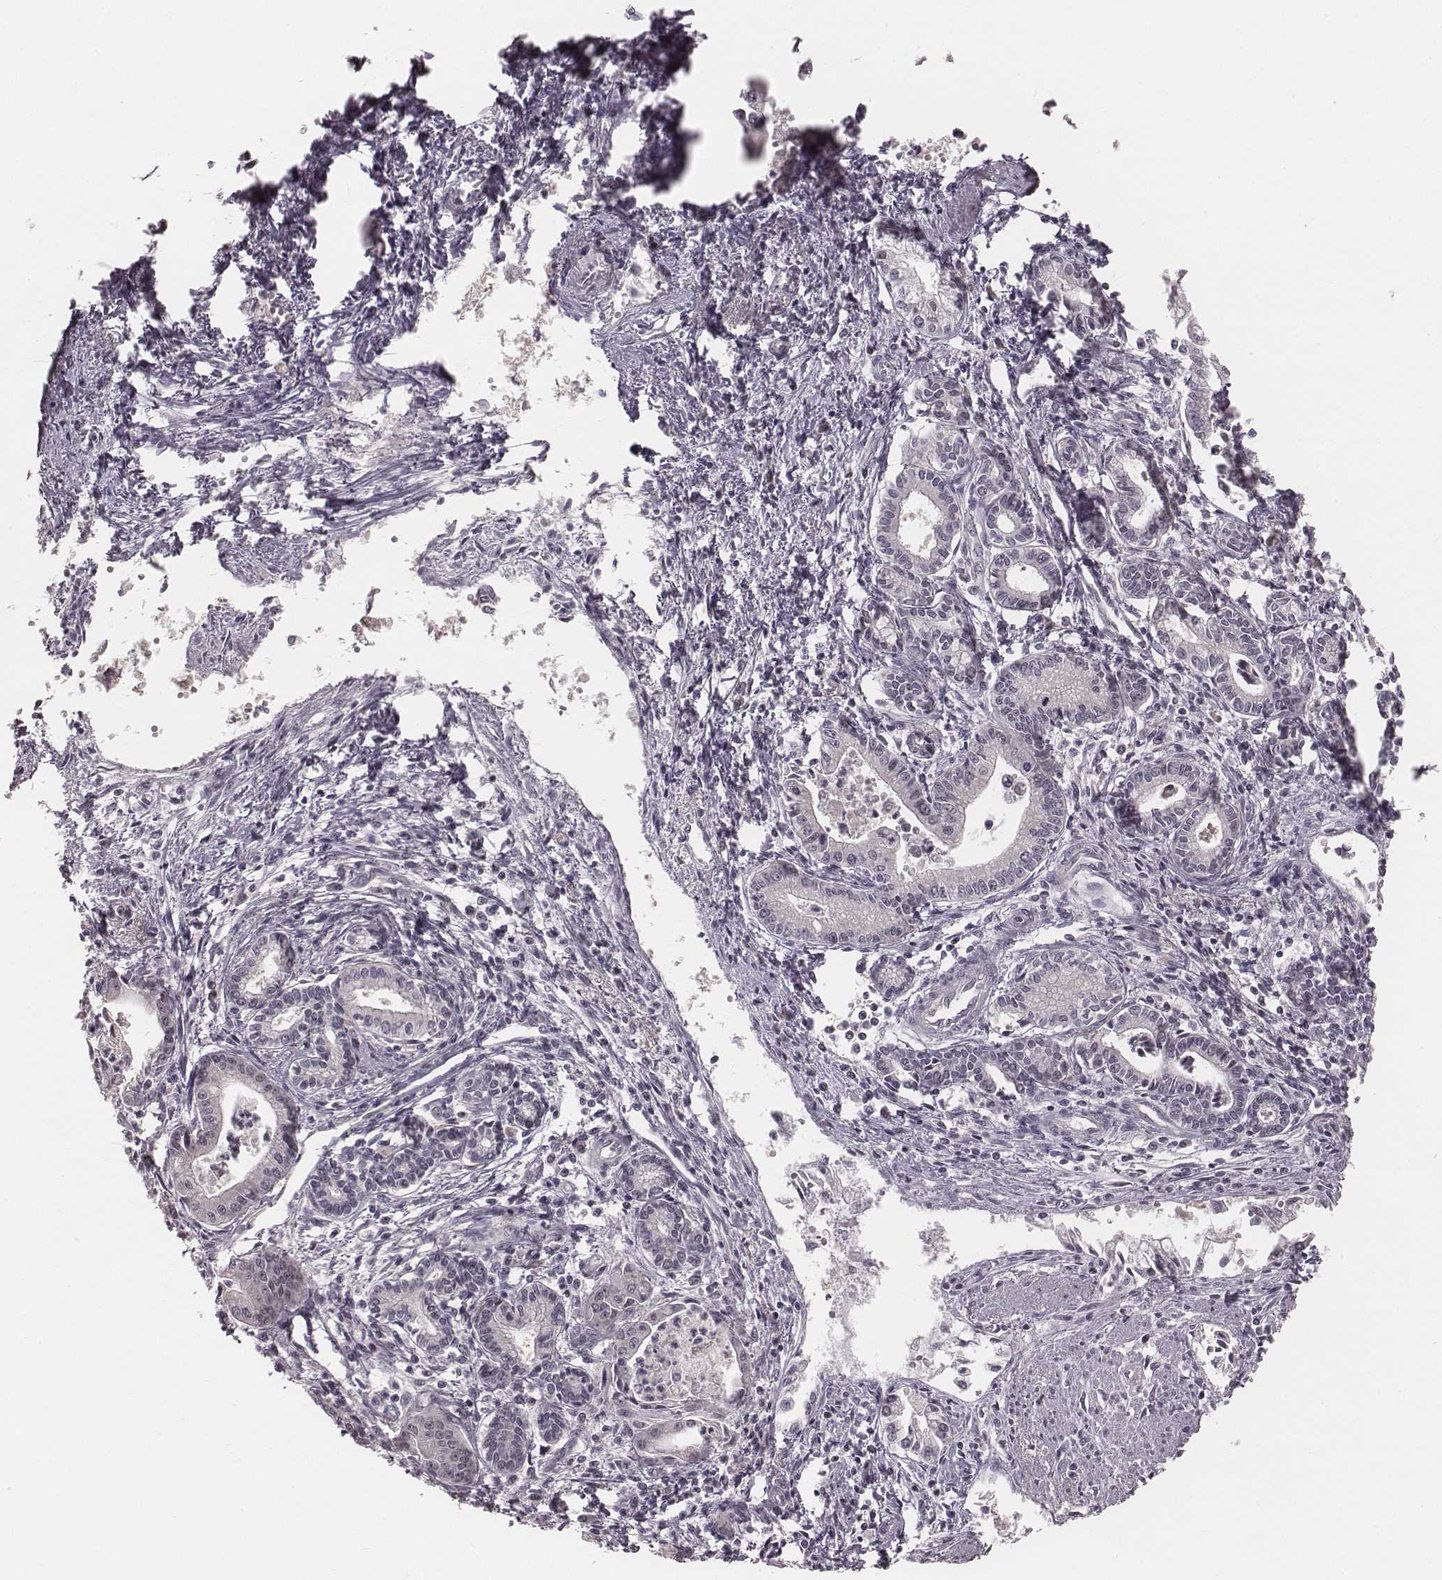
{"staining": {"intensity": "negative", "quantity": "none", "location": "none"}, "tissue": "pancreatic cancer", "cell_type": "Tumor cells", "image_type": "cancer", "snomed": [{"axis": "morphology", "description": "Adenocarcinoma, NOS"}, {"axis": "topography", "description": "Pancreas"}], "caption": "There is no significant expression in tumor cells of pancreatic cancer (adenocarcinoma).", "gene": "IQCG", "patient": {"sex": "female", "age": 65}}